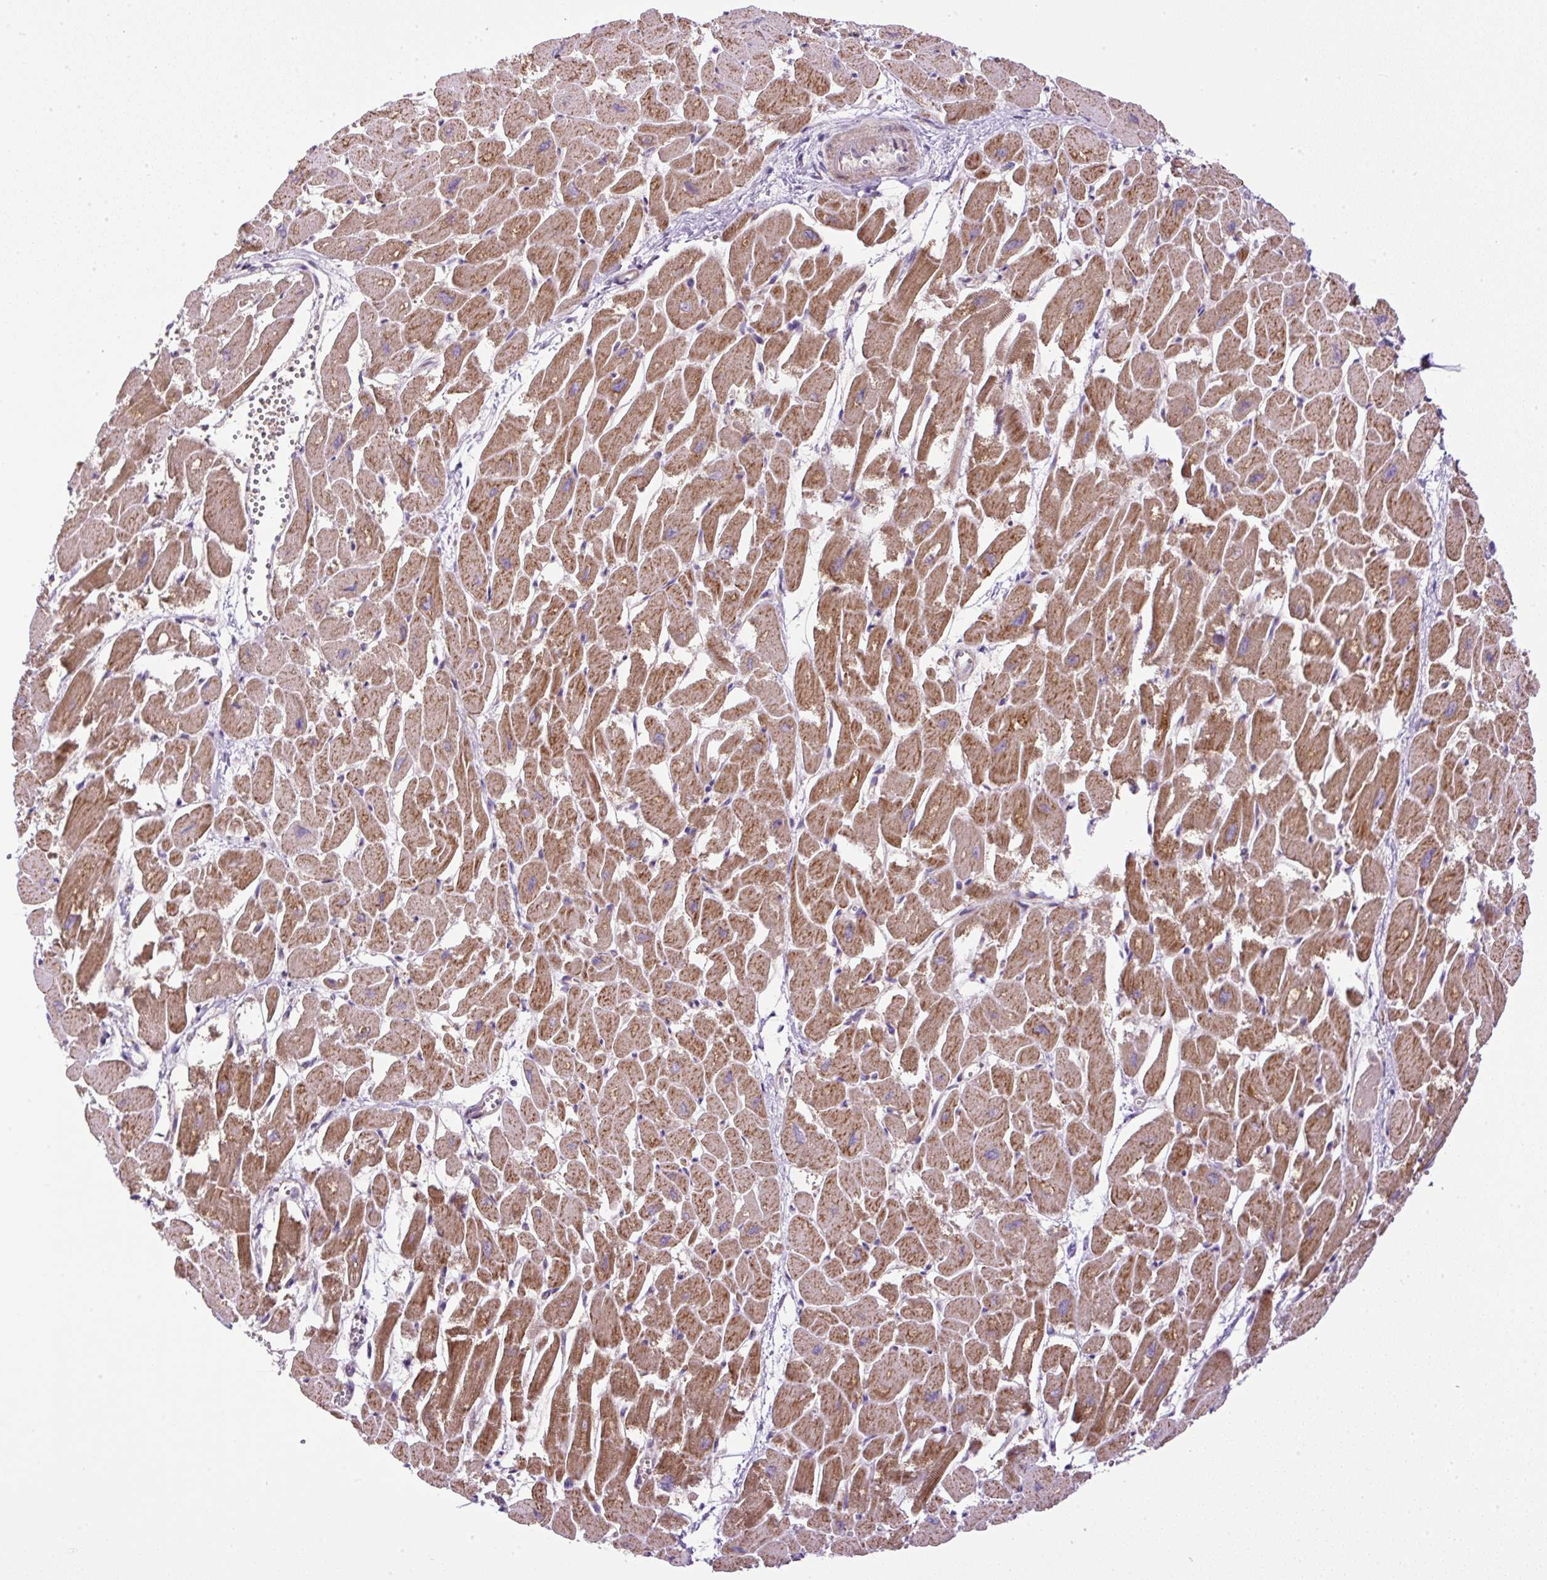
{"staining": {"intensity": "strong", "quantity": ">75%", "location": "cytoplasmic/membranous"}, "tissue": "heart muscle", "cell_type": "Cardiomyocytes", "image_type": "normal", "snomed": [{"axis": "morphology", "description": "Normal tissue, NOS"}, {"axis": "topography", "description": "Heart"}], "caption": "A high-resolution histopathology image shows IHC staining of unremarkable heart muscle, which reveals strong cytoplasmic/membranous staining in about >75% of cardiomyocytes. Immunohistochemistry stains the protein in brown and the nuclei are stained blue.", "gene": "ZNF547", "patient": {"sex": "male", "age": 54}}